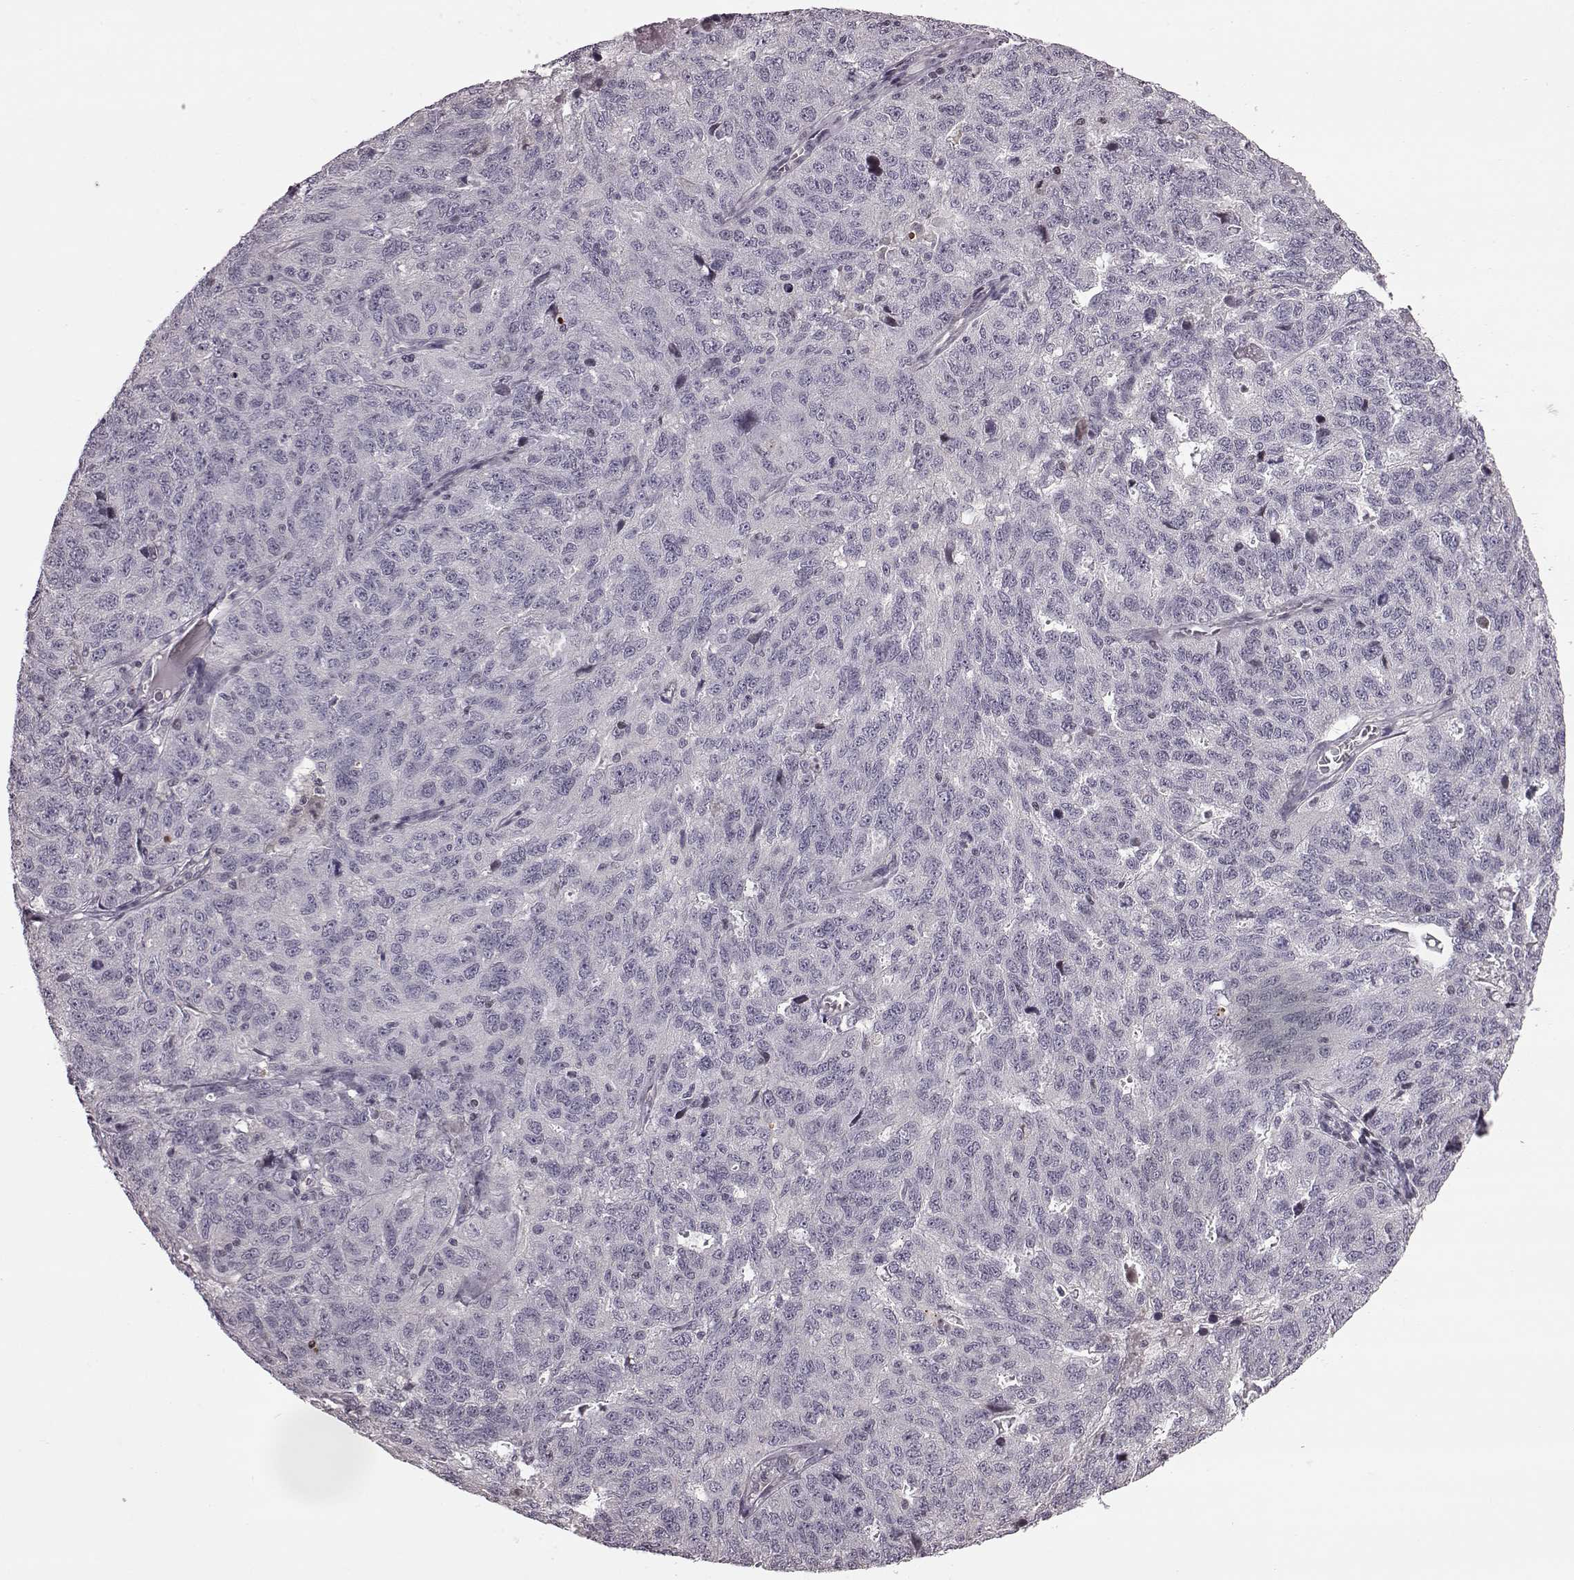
{"staining": {"intensity": "negative", "quantity": "none", "location": "none"}, "tissue": "ovarian cancer", "cell_type": "Tumor cells", "image_type": "cancer", "snomed": [{"axis": "morphology", "description": "Cystadenocarcinoma, serous, NOS"}, {"axis": "topography", "description": "Ovary"}], "caption": "Ovarian cancer stained for a protein using immunohistochemistry displays no positivity tumor cells.", "gene": "GAL", "patient": {"sex": "female", "age": 71}}